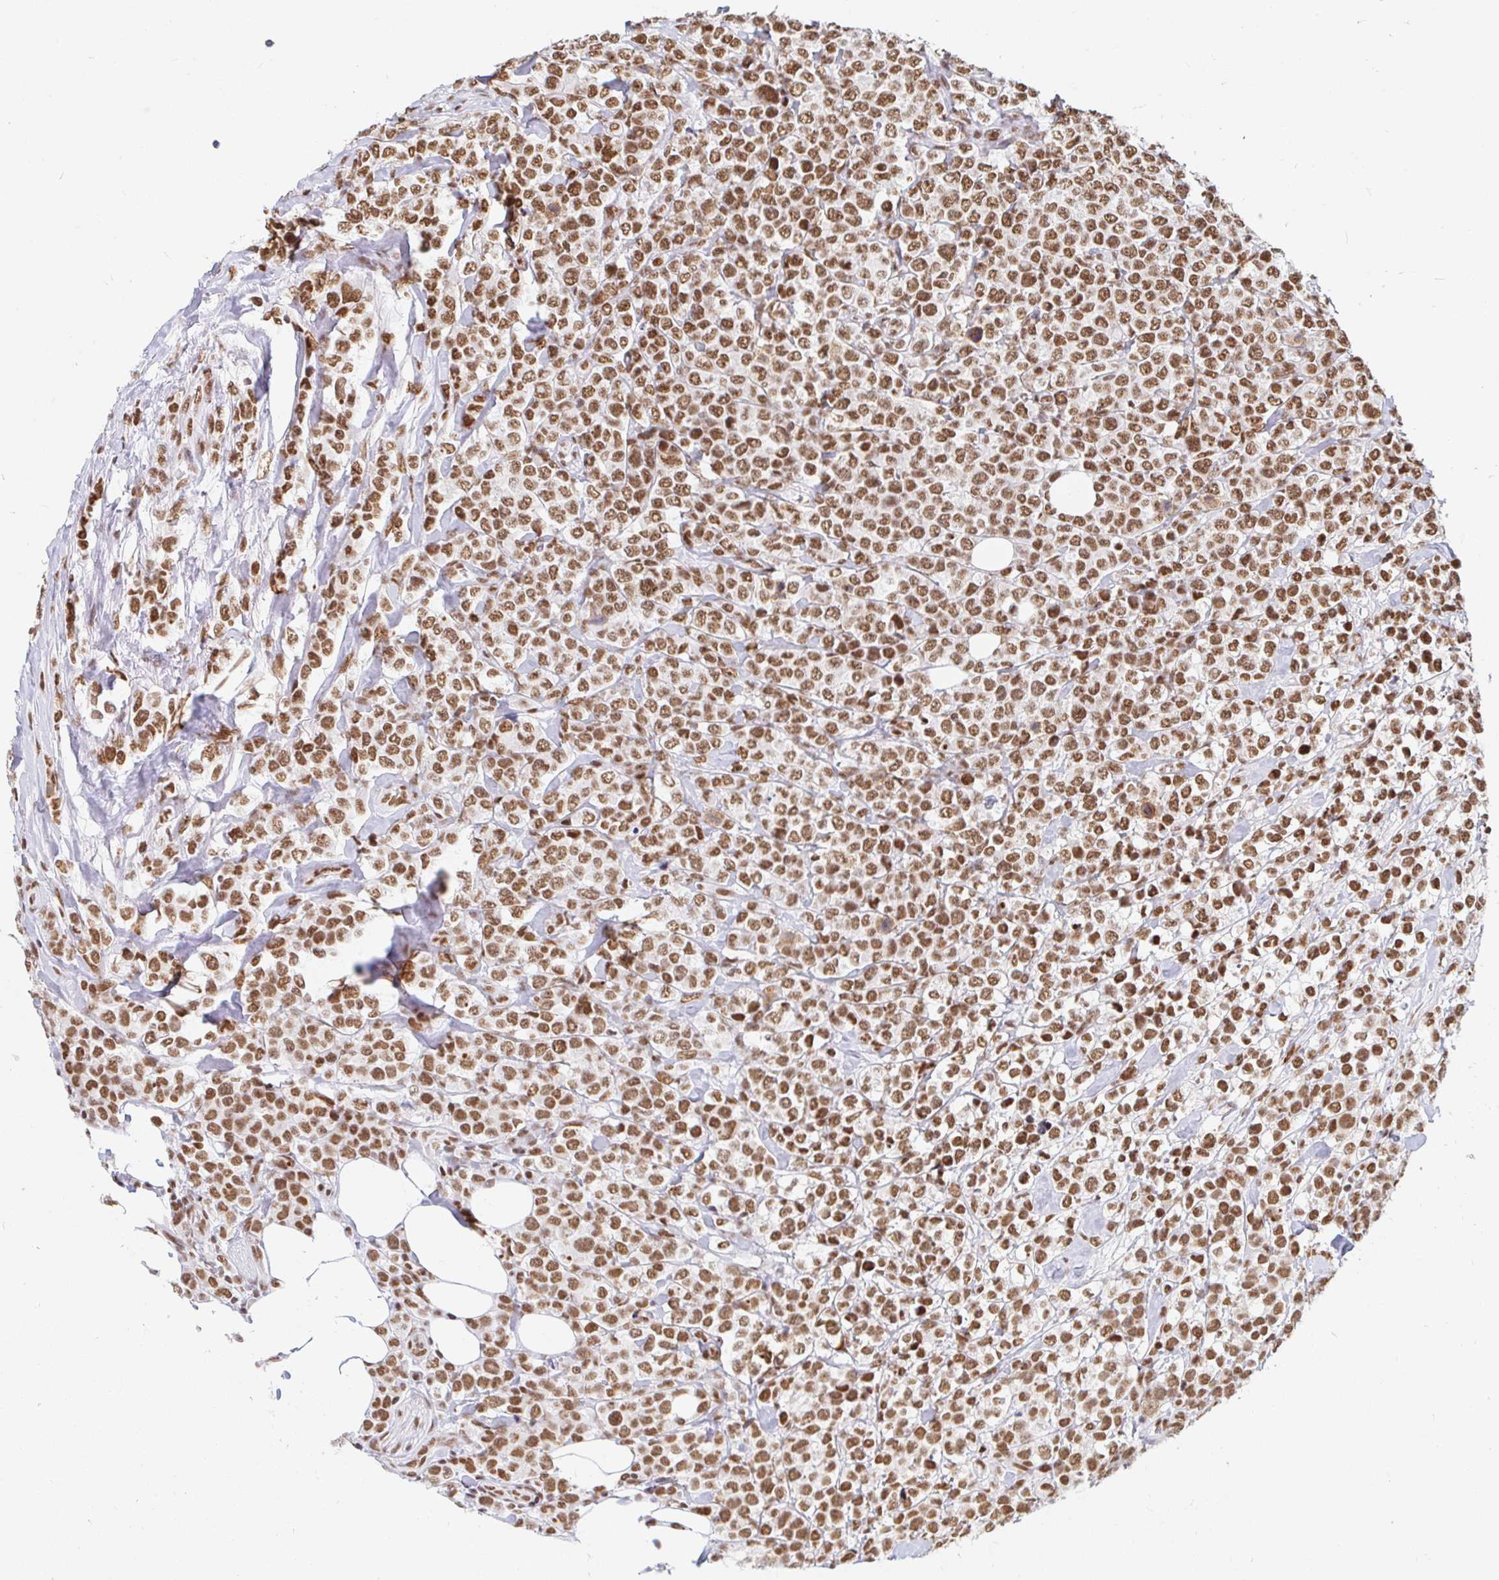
{"staining": {"intensity": "moderate", "quantity": ">75%", "location": "nuclear"}, "tissue": "lymphoma", "cell_type": "Tumor cells", "image_type": "cancer", "snomed": [{"axis": "morphology", "description": "Malignant lymphoma, non-Hodgkin's type, High grade"}, {"axis": "topography", "description": "Soft tissue"}], "caption": "Immunohistochemical staining of human lymphoma demonstrates moderate nuclear protein positivity in approximately >75% of tumor cells.", "gene": "RBMX", "patient": {"sex": "female", "age": 56}}